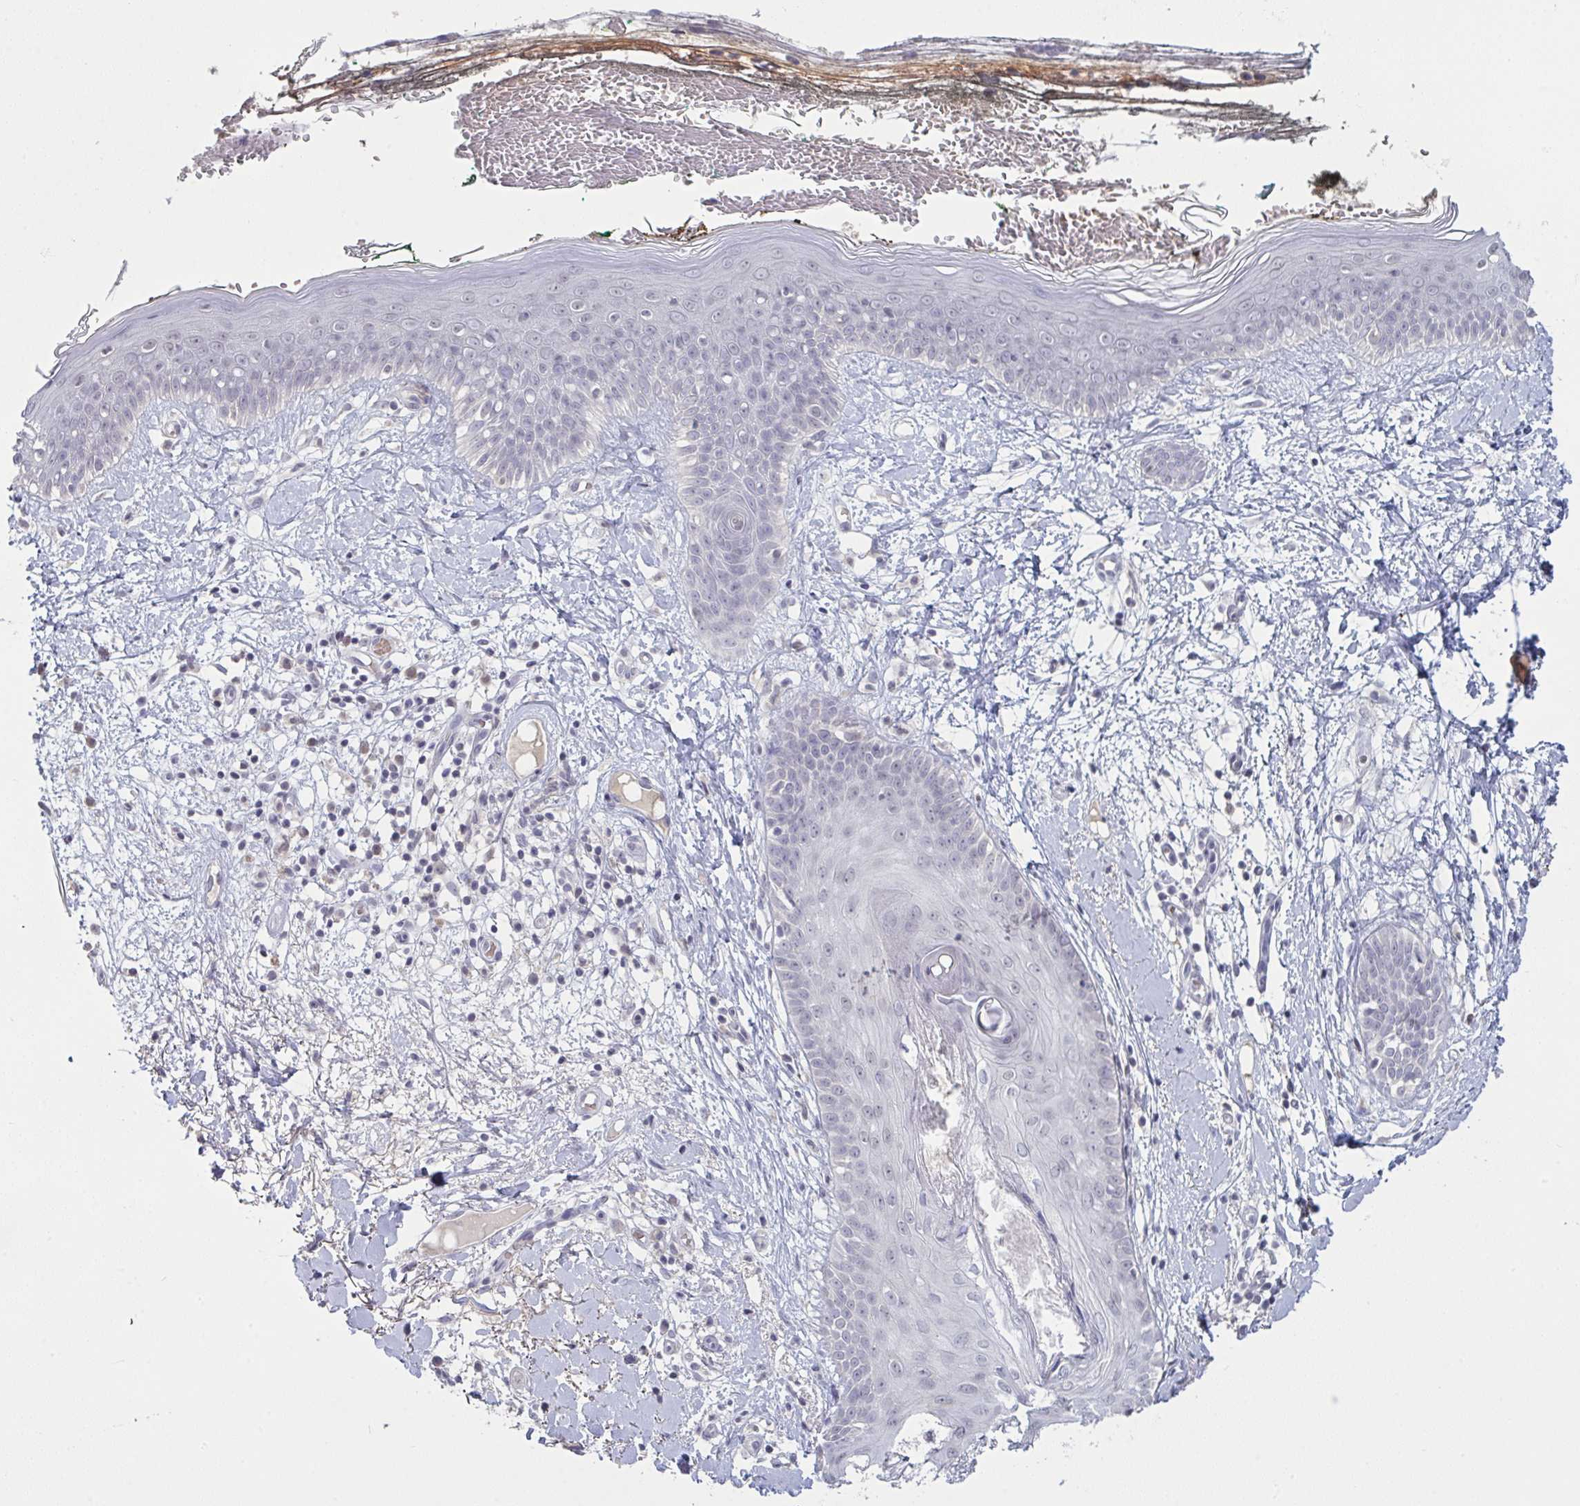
{"staining": {"intensity": "negative", "quantity": "none", "location": "none"}, "tissue": "skin", "cell_type": "Fibroblasts", "image_type": "normal", "snomed": [{"axis": "morphology", "description": "Normal tissue, NOS"}, {"axis": "topography", "description": "Skin"}], "caption": "Immunohistochemical staining of unremarkable skin reveals no significant positivity in fibroblasts.", "gene": "ZNF784", "patient": {"sex": "female", "age": 34}}